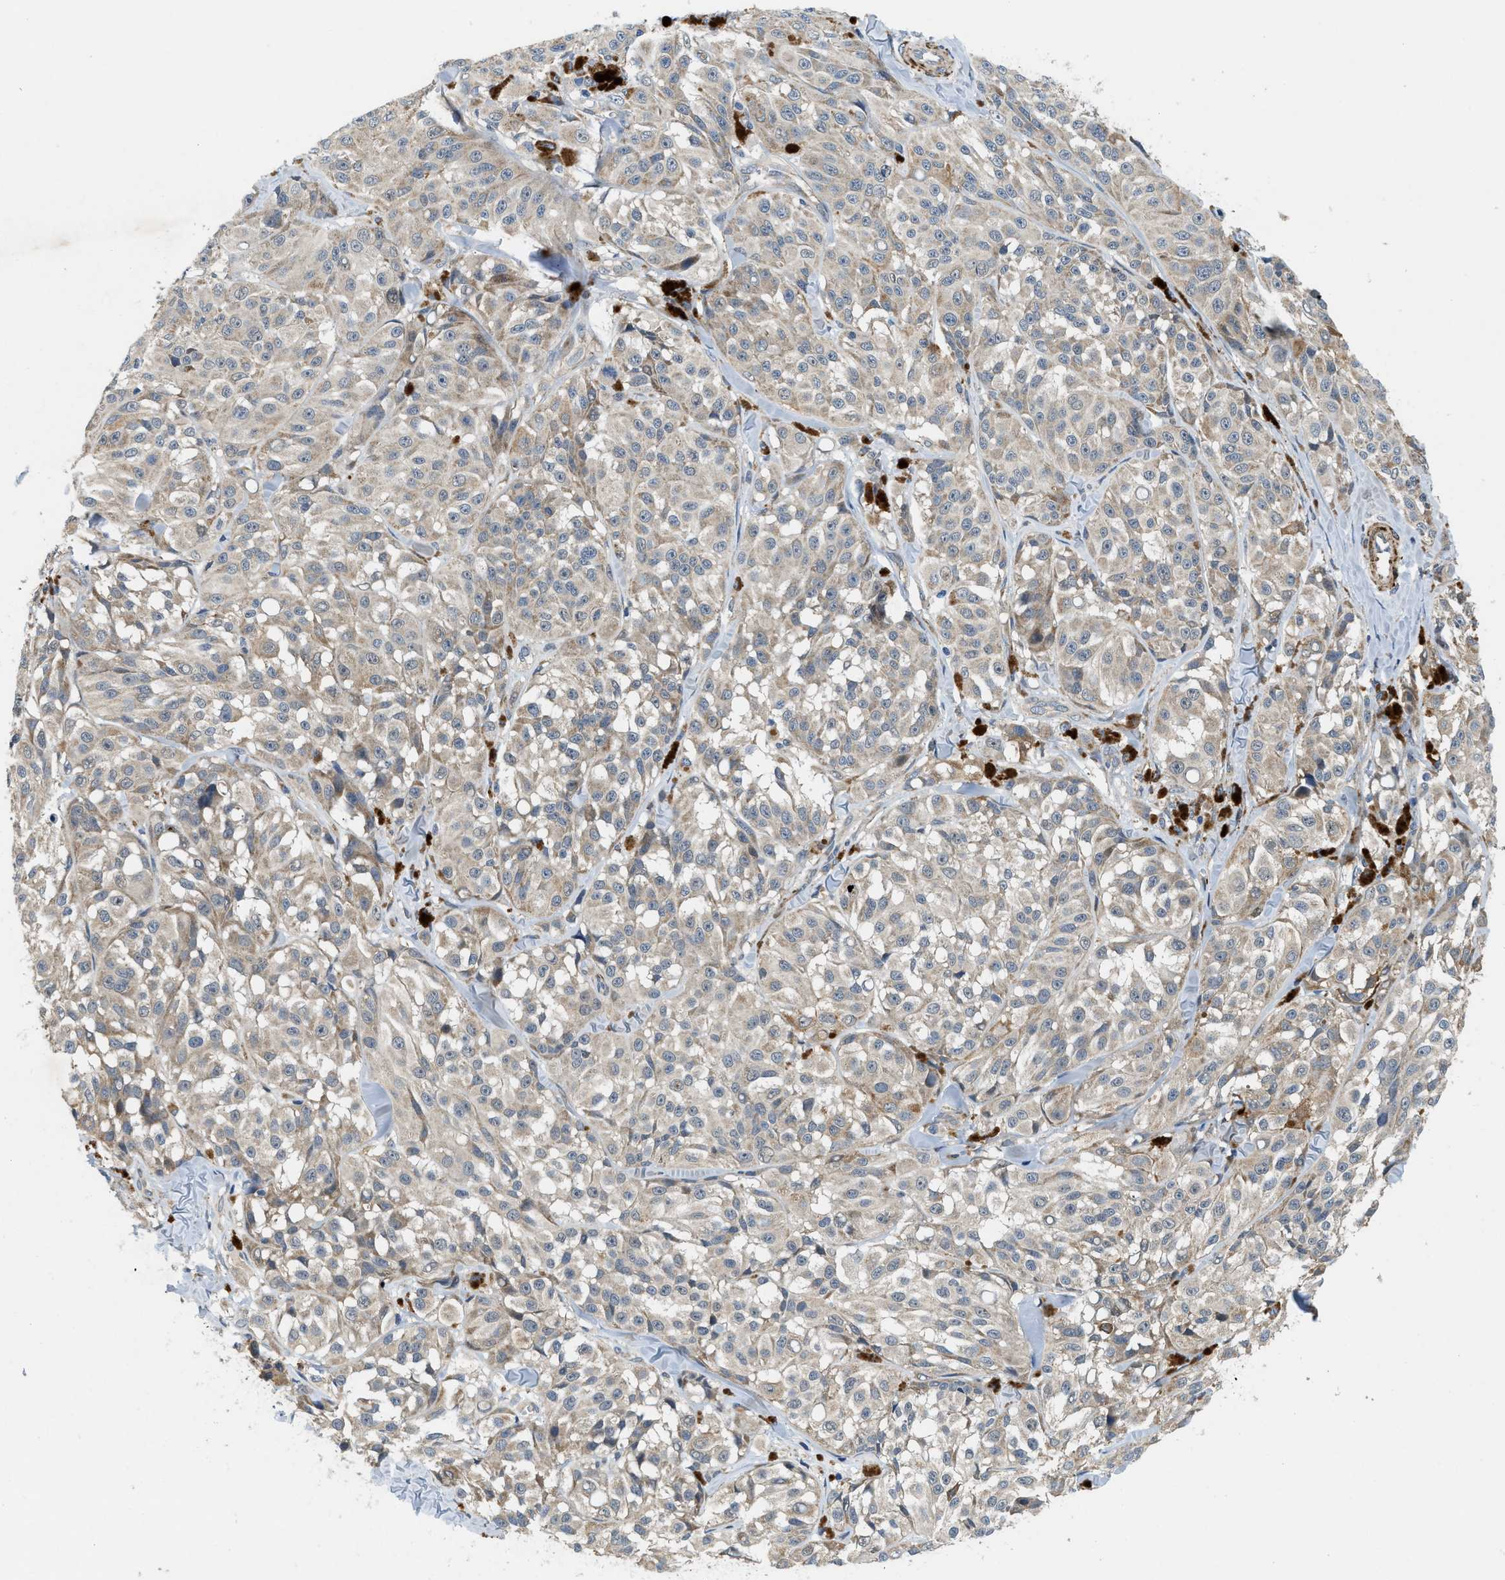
{"staining": {"intensity": "weak", "quantity": "<25%", "location": "cytoplasmic/membranous"}, "tissue": "melanoma", "cell_type": "Tumor cells", "image_type": "cancer", "snomed": [{"axis": "morphology", "description": "Malignant melanoma, NOS"}, {"axis": "topography", "description": "Skin"}], "caption": "Human malignant melanoma stained for a protein using immunohistochemistry (IHC) shows no positivity in tumor cells.", "gene": "ZNF599", "patient": {"sex": "male", "age": 84}}